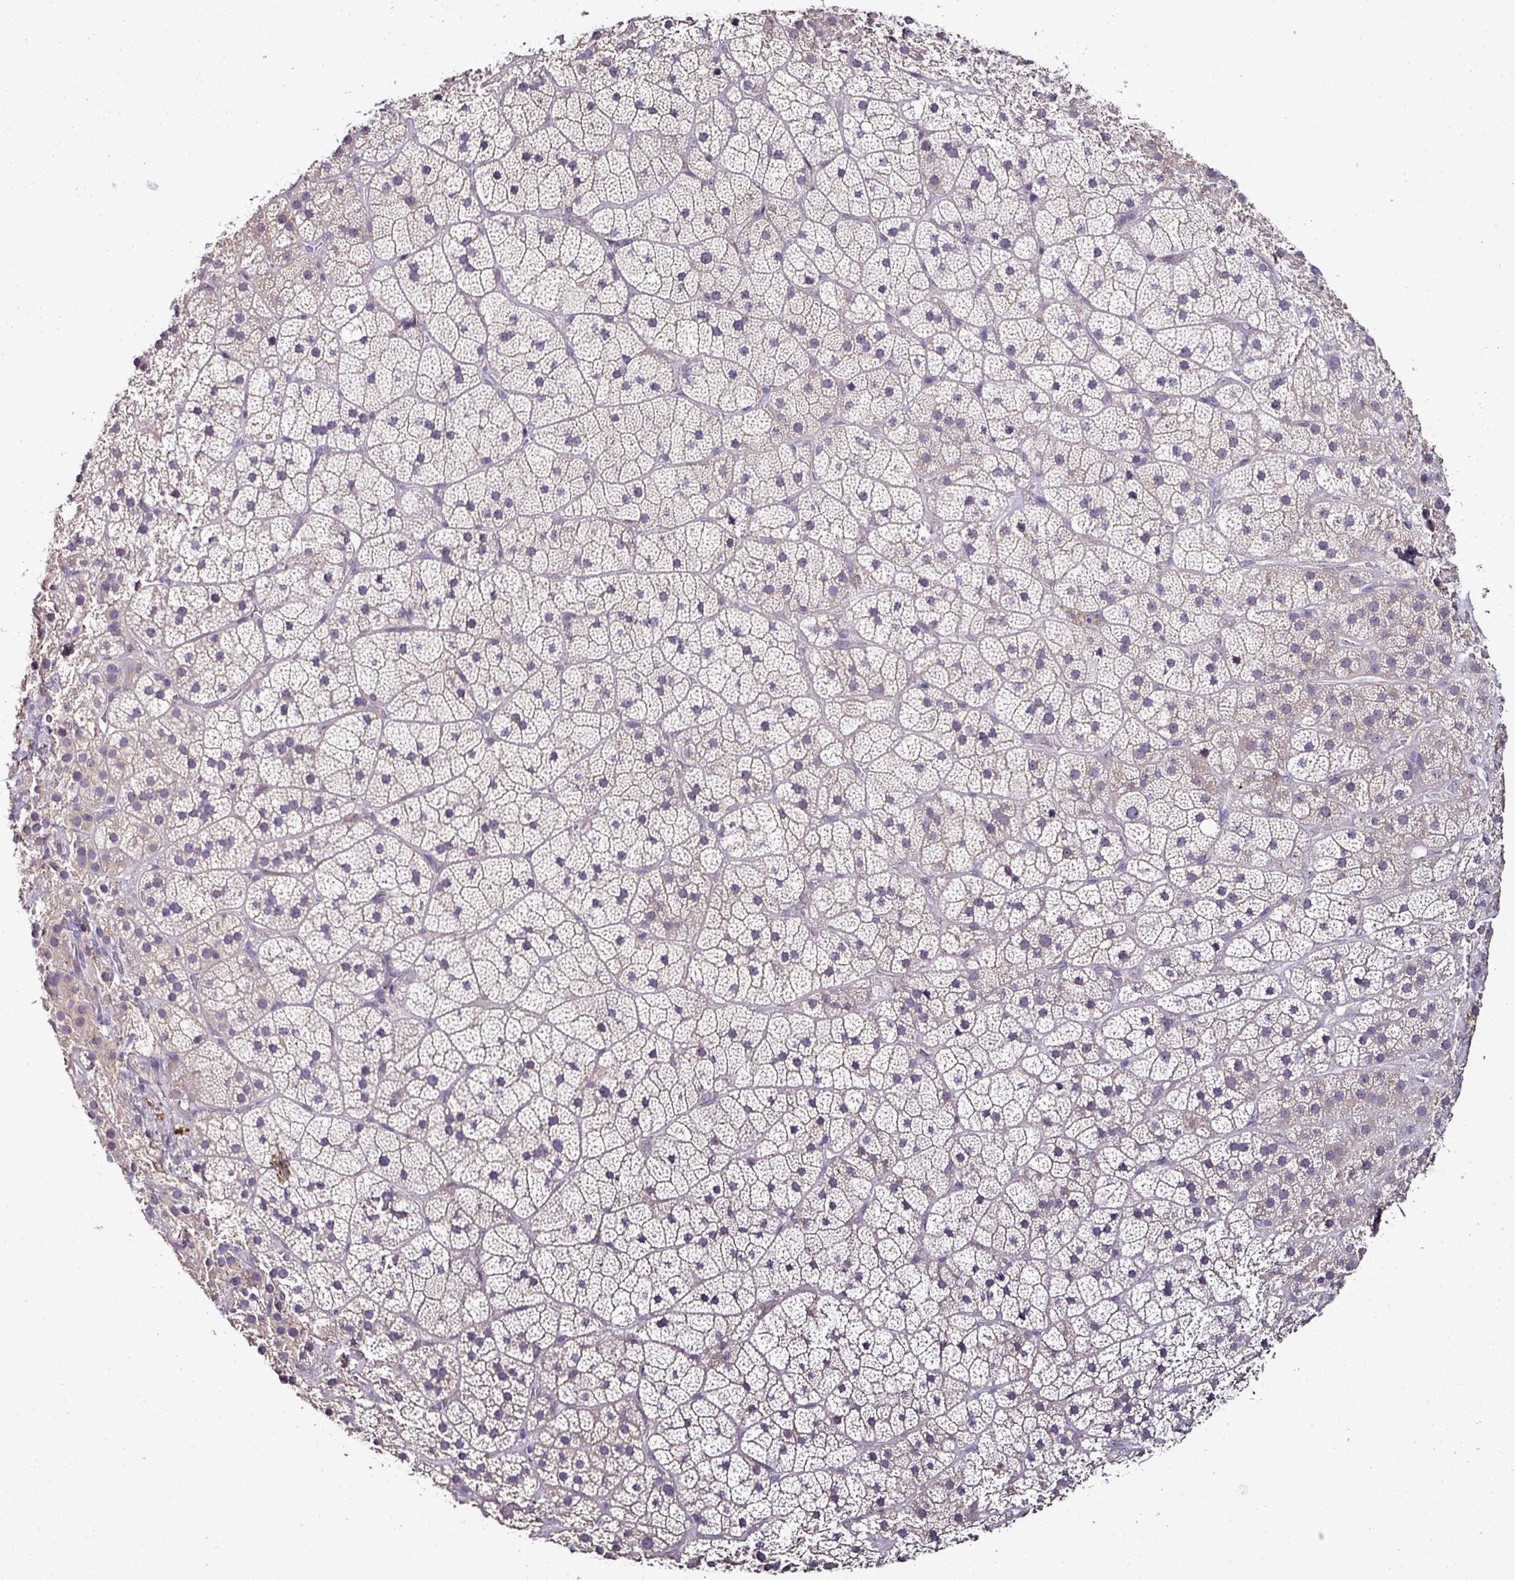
{"staining": {"intensity": "negative", "quantity": "none", "location": "none"}, "tissue": "adrenal gland", "cell_type": "Glandular cells", "image_type": "normal", "snomed": [{"axis": "morphology", "description": "Normal tissue, NOS"}, {"axis": "topography", "description": "Adrenal gland"}], "caption": "The image displays no staining of glandular cells in unremarkable adrenal gland.", "gene": "SKIC2", "patient": {"sex": "male", "age": 57}}